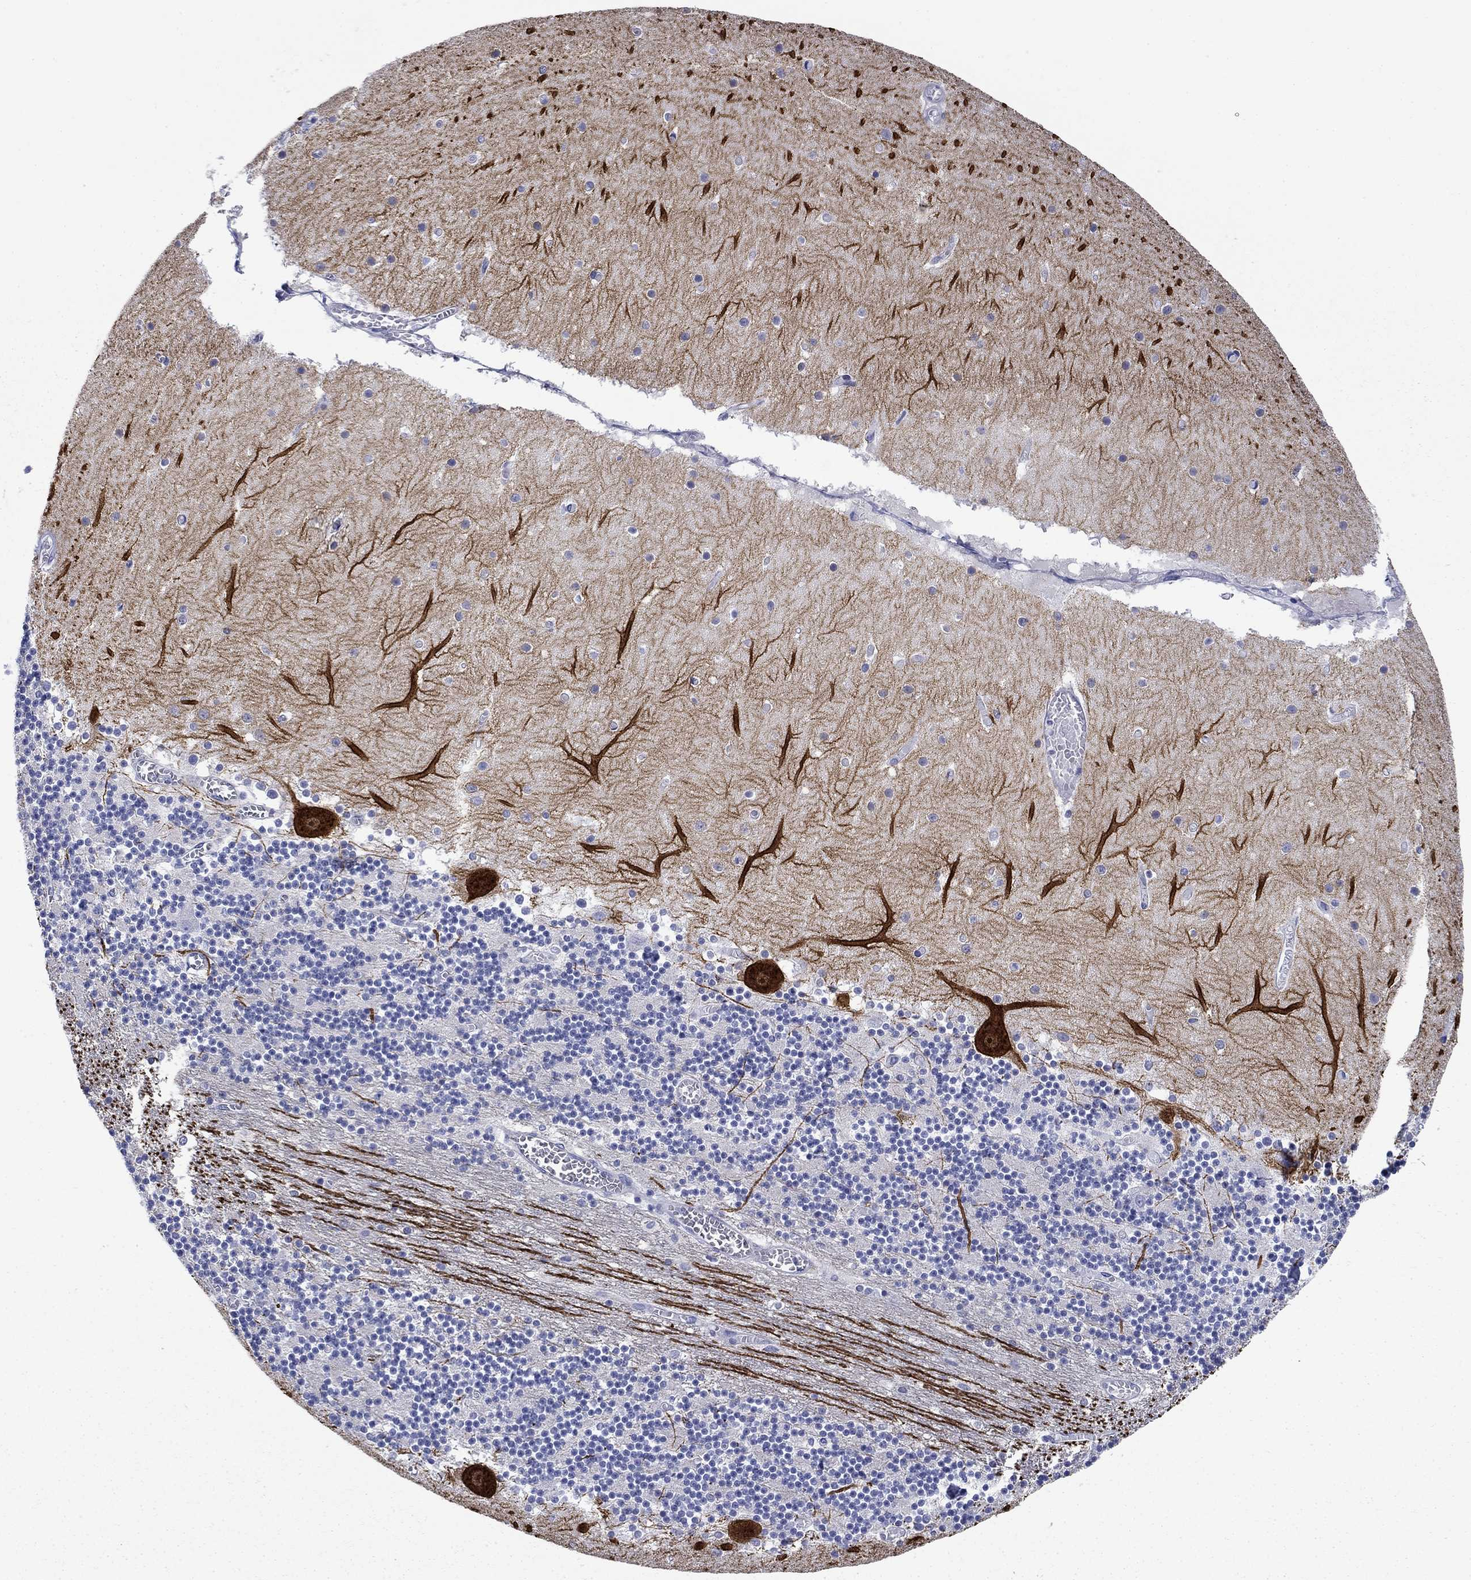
{"staining": {"intensity": "negative", "quantity": "none", "location": "none"}, "tissue": "cerebellum", "cell_type": "Cells in granular layer", "image_type": "normal", "snomed": [{"axis": "morphology", "description": "Normal tissue, NOS"}, {"axis": "topography", "description": "Cerebellum"}], "caption": "DAB (3,3'-diaminobenzidine) immunohistochemical staining of unremarkable cerebellum displays no significant positivity in cells in granular layer.", "gene": "PRKCG", "patient": {"sex": "female", "age": 28}}